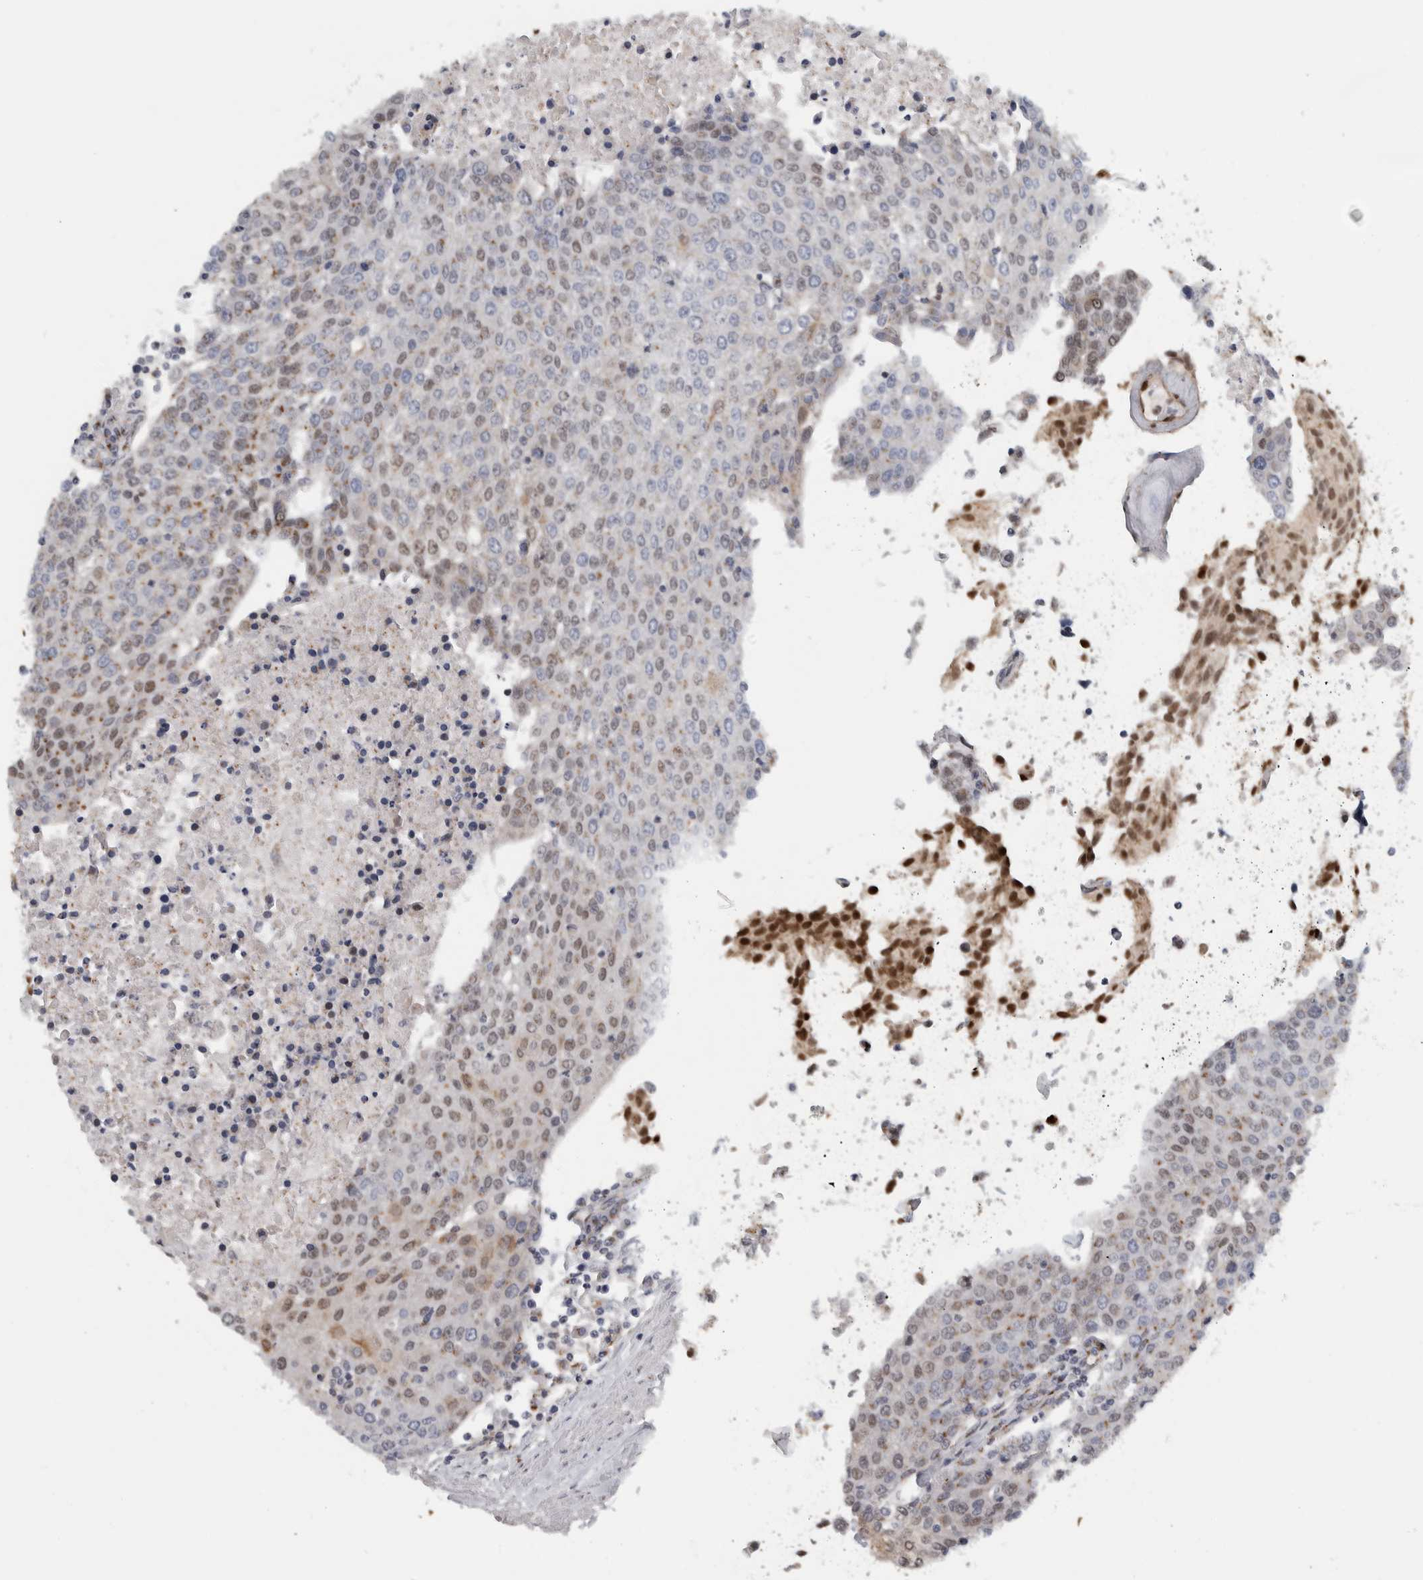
{"staining": {"intensity": "weak", "quantity": "25%-75%", "location": "nuclear"}, "tissue": "urothelial cancer", "cell_type": "Tumor cells", "image_type": "cancer", "snomed": [{"axis": "morphology", "description": "Urothelial carcinoma, High grade"}, {"axis": "topography", "description": "Urinary bladder"}], "caption": "Urothelial cancer was stained to show a protein in brown. There is low levels of weak nuclear staining in approximately 25%-75% of tumor cells.", "gene": "ZMYND8", "patient": {"sex": "female", "age": 85}}